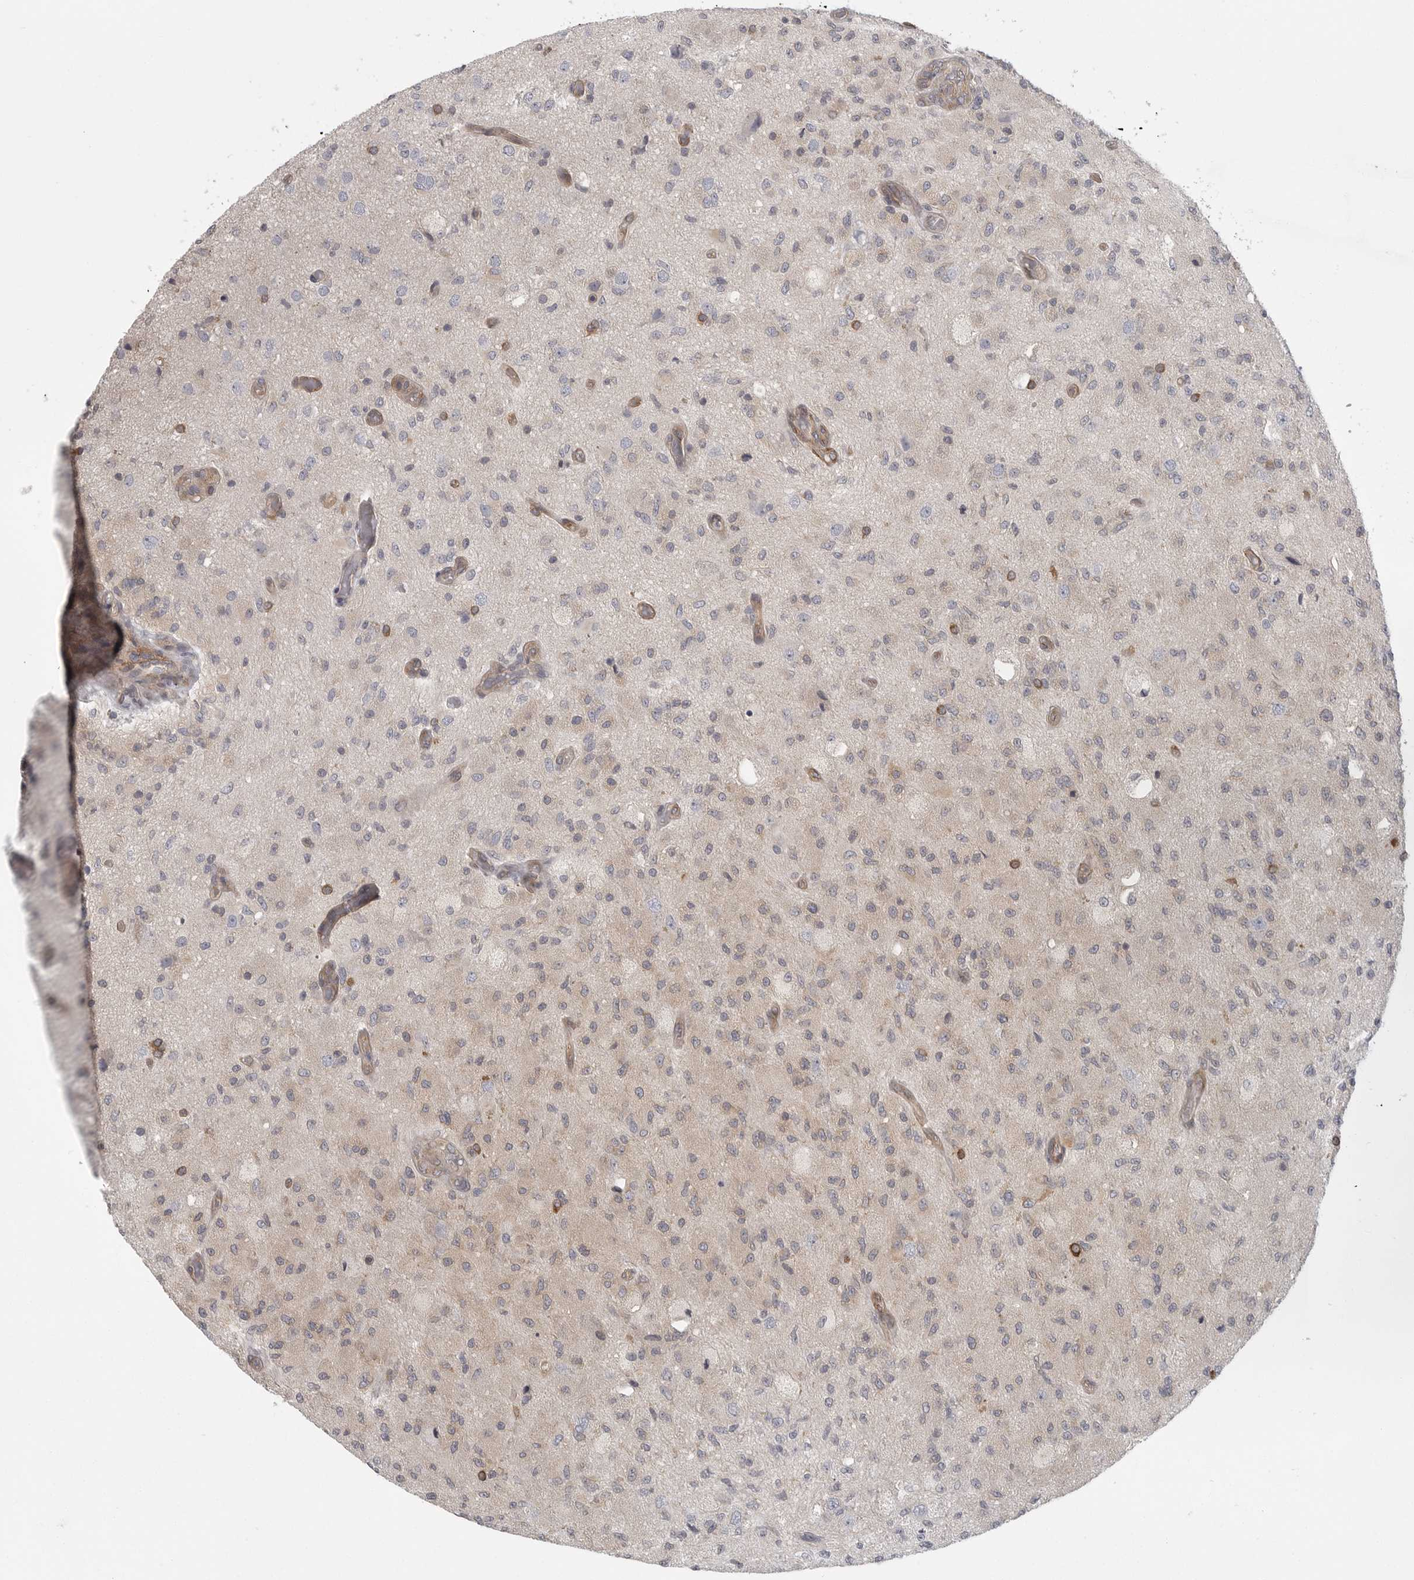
{"staining": {"intensity": "negative", "quantity": "none", "location": "none"}, "tissue": "glioma", "cell_type": "Tumor cells", "image_type": "cancer", "snomed": [{"axis": "morphology", "description": "Normal tissue, NOS"}, {"axis": "morphology", "description": "Glioma, malignant, High grade"}, {"axis": "topography", "description": "Cerebral cortex"}], "caption": "Immunohistochemistry histopathology image of neoplastic tissue: glioma stained with DAB exhibits no significant protein positivity in tumor cells.", "gene": "CERS2", "patient": {"sex": "male", "age": 77}}